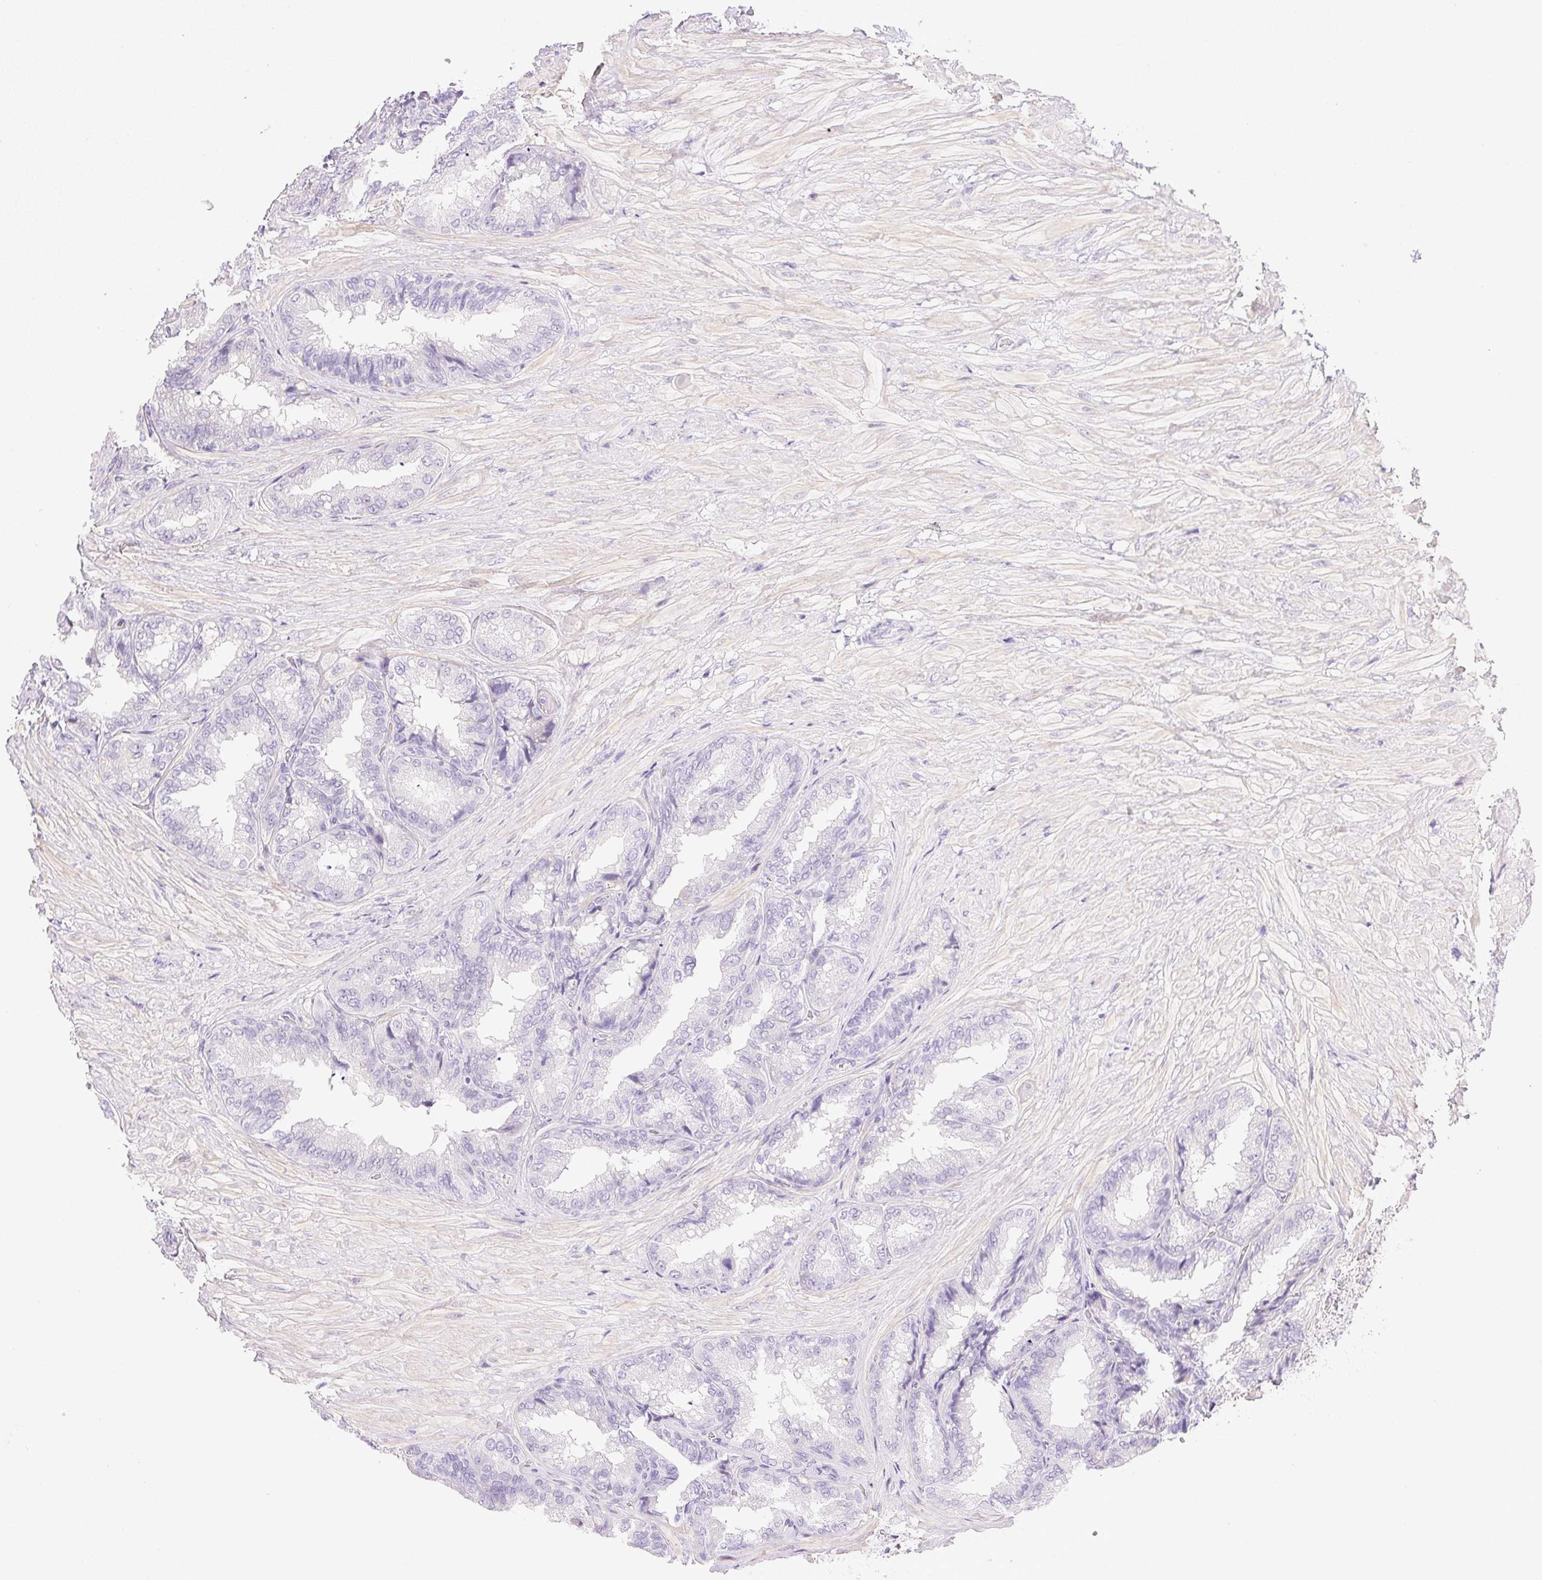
{"staining": {"intensity": "weak", "quantity": "<25%", "location": "cytoplasmic/membranous"}, "tissue": "seminal vesicle", "cell_type": "Glandular cells", "image_type": "normal", "snomed": [{"axis": "morphology", "description": "Normal tissue, NOS"}, {"axis": "topography", "description": "Seminal veicle"}], "caption": "IHC photomicrograph of unremarkable human seminal vesicle stained for a protein (brown), which demonstrates no staining in glandular cells. The staining was performed using DAB to visualize the protein expression in brown, while the nuclei were stained in blue with hematoxylin (Magnification: 20x).", "gene": "CTRL", "patient": {"sex": "male", "age": 68}}